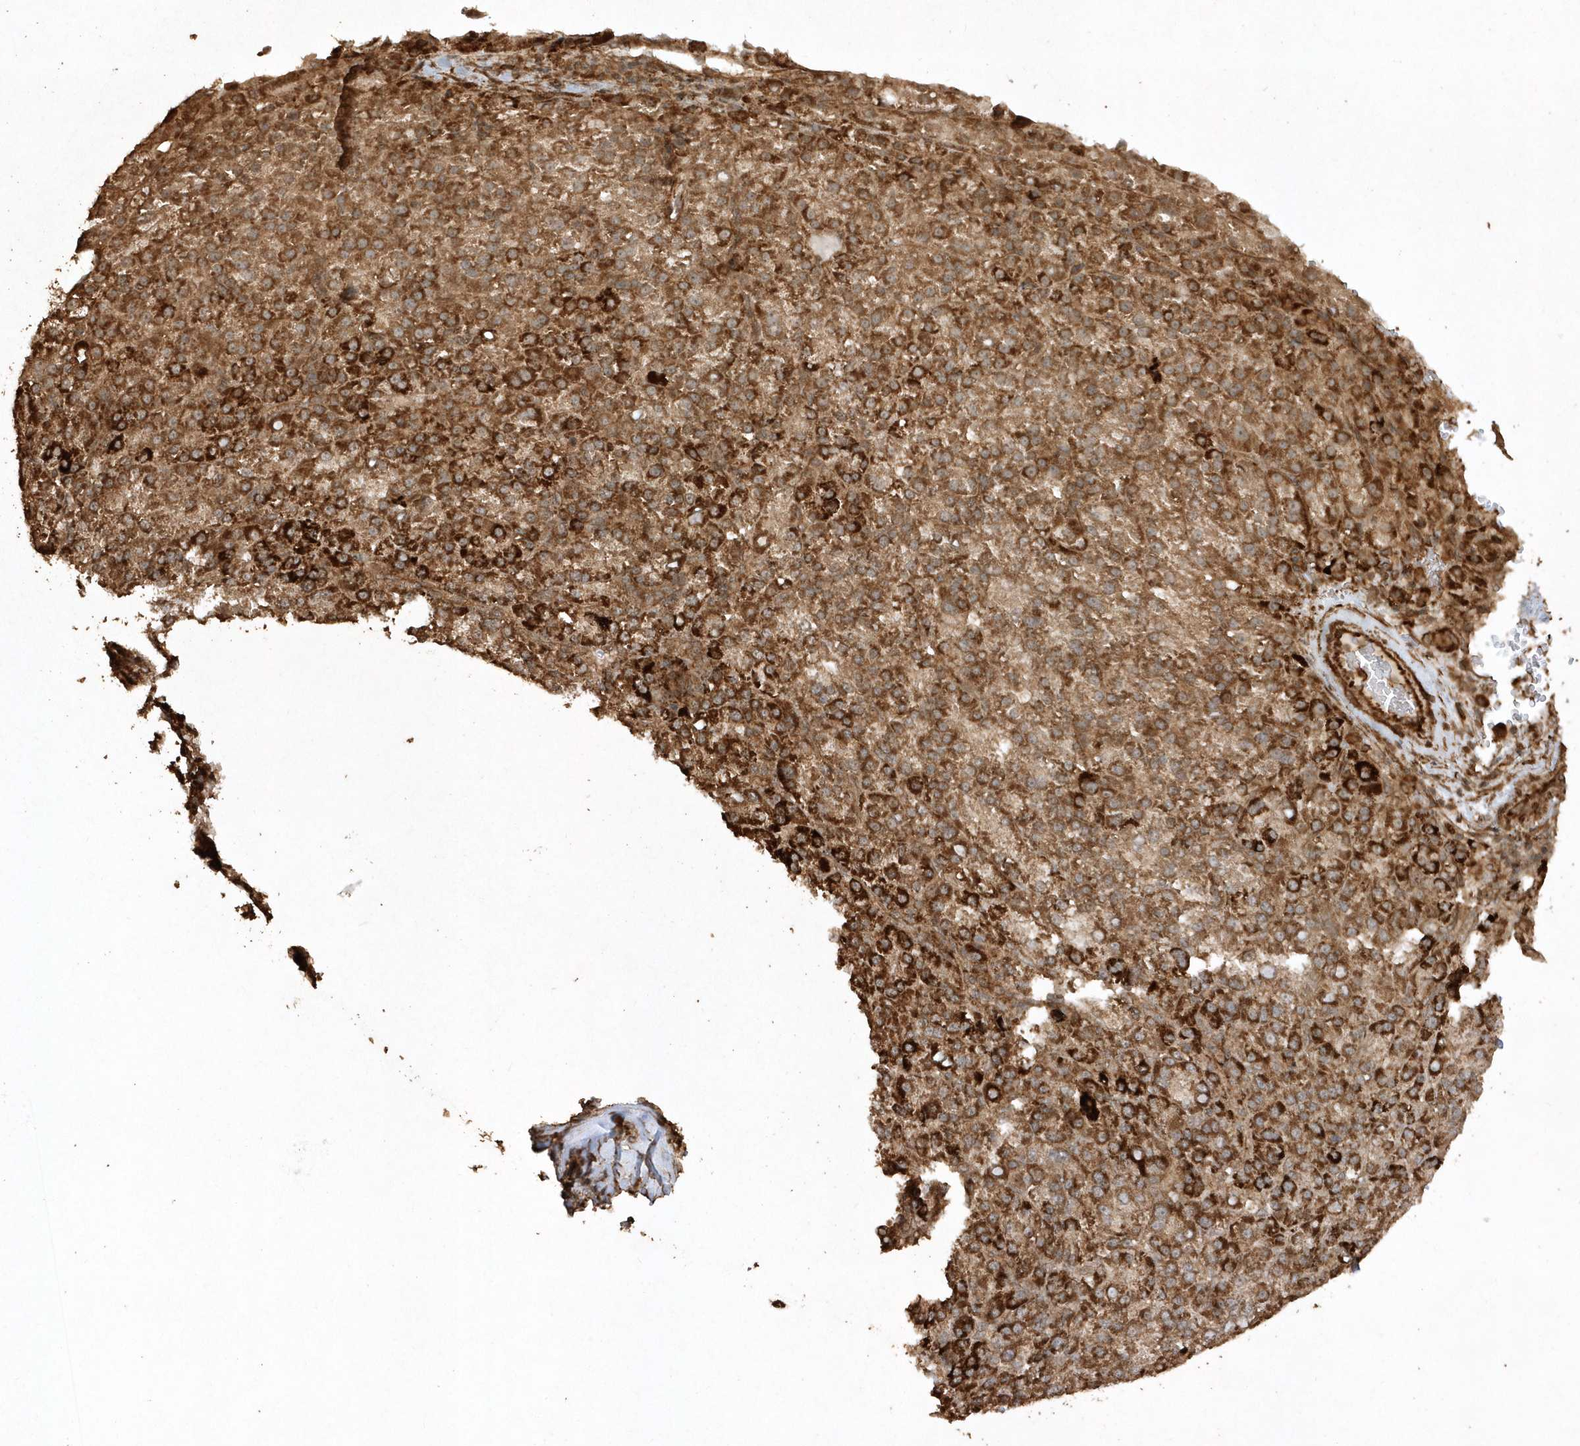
{"staining": {"intensity": "strong", "quantity": ">75%", "location": "cytoplasmic/membranous"}, "tissue": "liver cancer", "cell_type": "Tumor cells", "image_type": "cancer", "snomed": [{"axis": "morphology", "description": "Carcinoma, Hepatocellular, NOS"}, {"axis": "topography", "description": "Liver"}], "caption": "A high amount of strong cytoplasmic/membranous staining is appreciated in approximately >75% of tumor cells in hepatocellular carcinoma (liver) tissue. Using DAB (3,3'-diaminobenzidine) (brown) and hematoxylin (blue) stains, captured at high magnification using brightfield microscopy.", "gene": "AVPI1", "patient": {"sex": "female", "age": 58}}